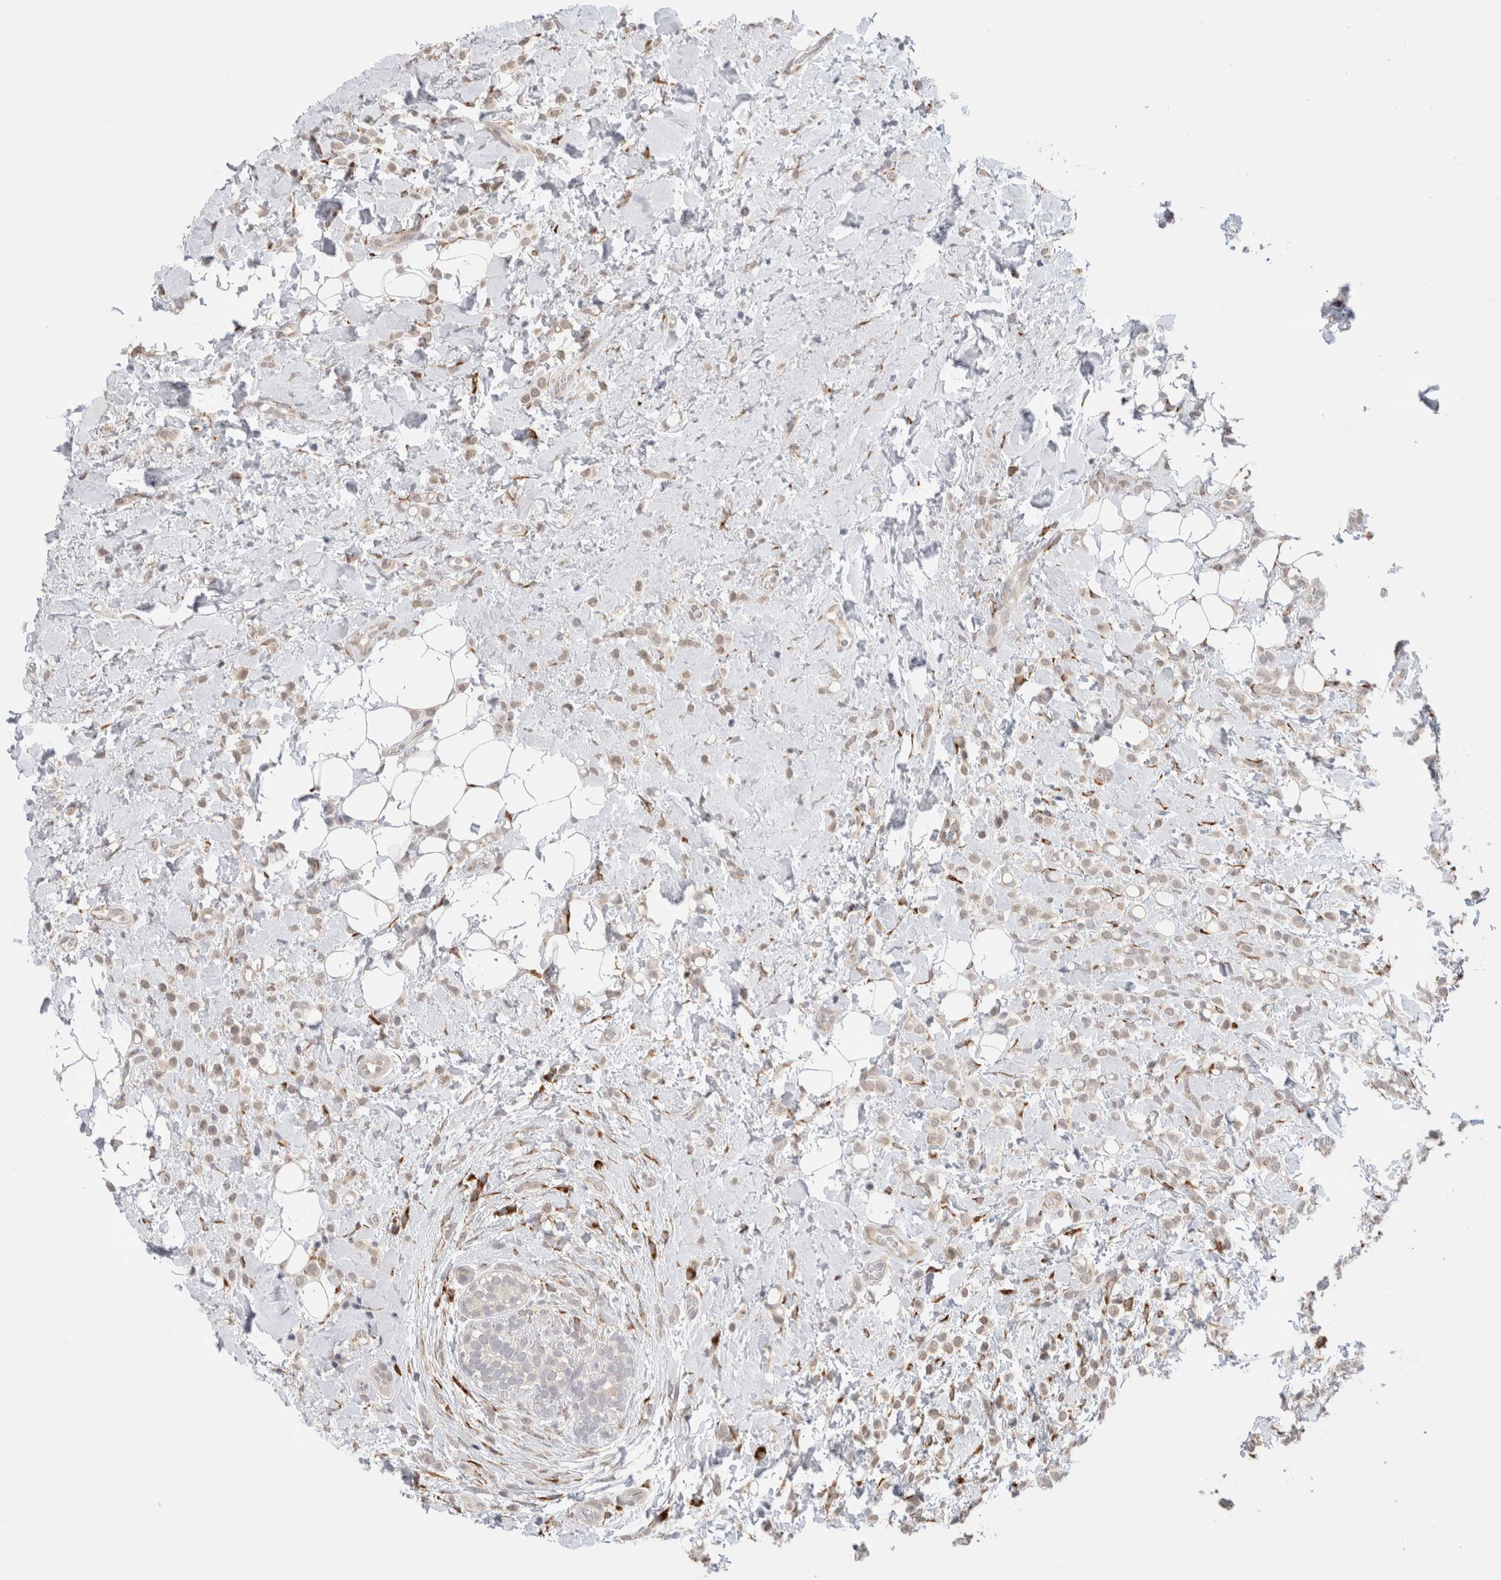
{"staining": {"intensity": "weak", "quantity": "25%-75%", "location": "cytoplasmic/membranous"}, "tissue": "breast cancer", "cell_type": "Tumor cells", "image_type": "cancer", "snomed": [{"axis": "morphology", "description": "Normal tissue, NOS"}, {"axis": "morphology", "description": "Lobular carcinoma"}, {"axis": "topography", "description": "Breast"}], "caption": "Approximately 25%-75% of tumor cells in human breast cancer (lobular carcinoma) show weak cytoplasmic/membranous protein expression as visualized by brown immunohistochemical staining.", "gene": "HDLBP", "patient": {"sex": "female", "age": 50}}